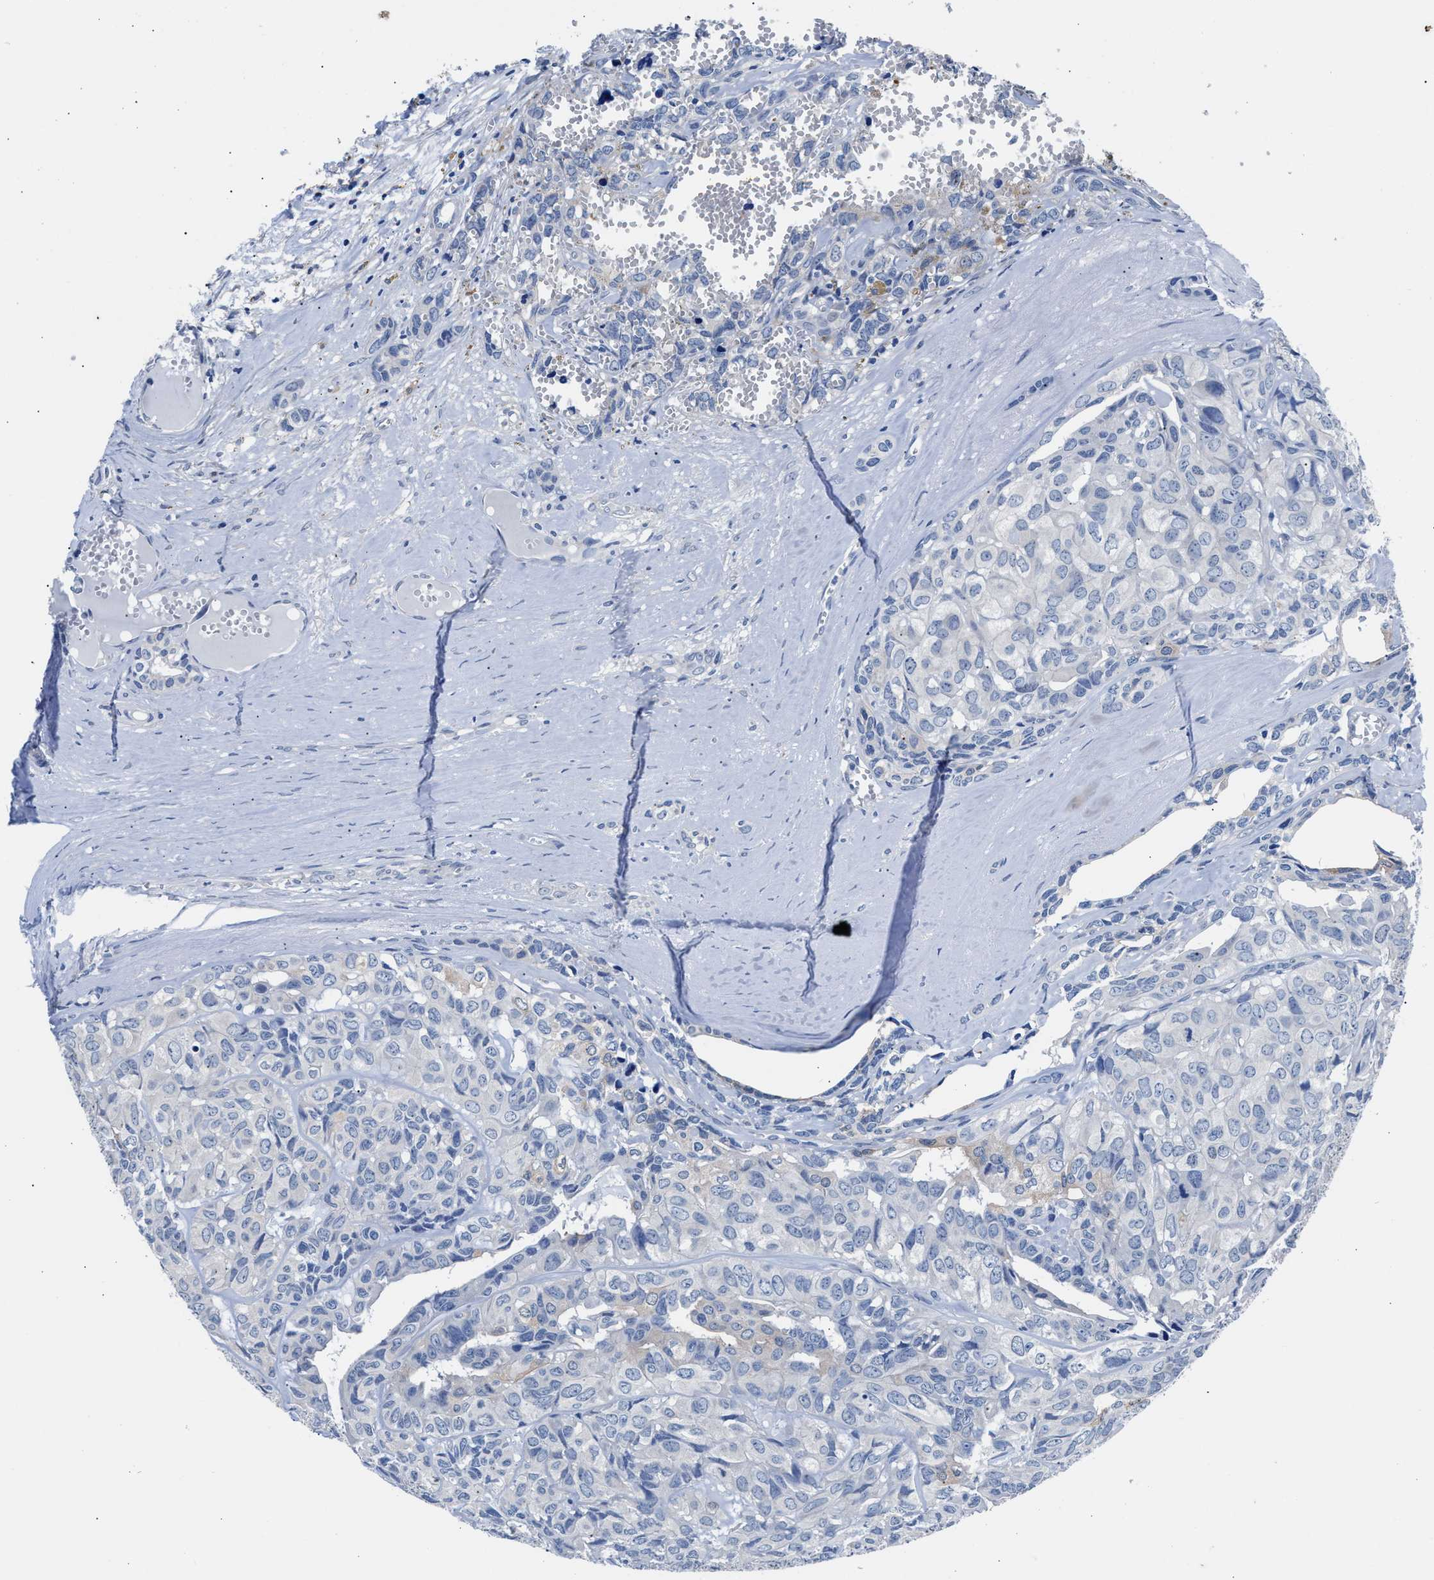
{"staining": {"intensity": "negative", "quantity": "none", "location": "none"}, "tissue": "head and neck cancer", "cell_type": "Tumor cells", "image_type": "cancer", "snomed": [{"axis": "morphology", "description": "Adenocarcinoma, NOS"}, {"axis": "topography", "description": "Salivary gland, NOS"}, {"axis": "topography", "description": "Head-Neck"}], "caption": "There is no significant positivity in tumor cells of head and neck cancer (adenocarcinoma). (DAB (3,3'-diaminobenzidine) immunohistochemistry (IHC) with hematoxylin counter stain).", "gene": "GSTM1", "patient": {"sex": "female", "age": 76}}